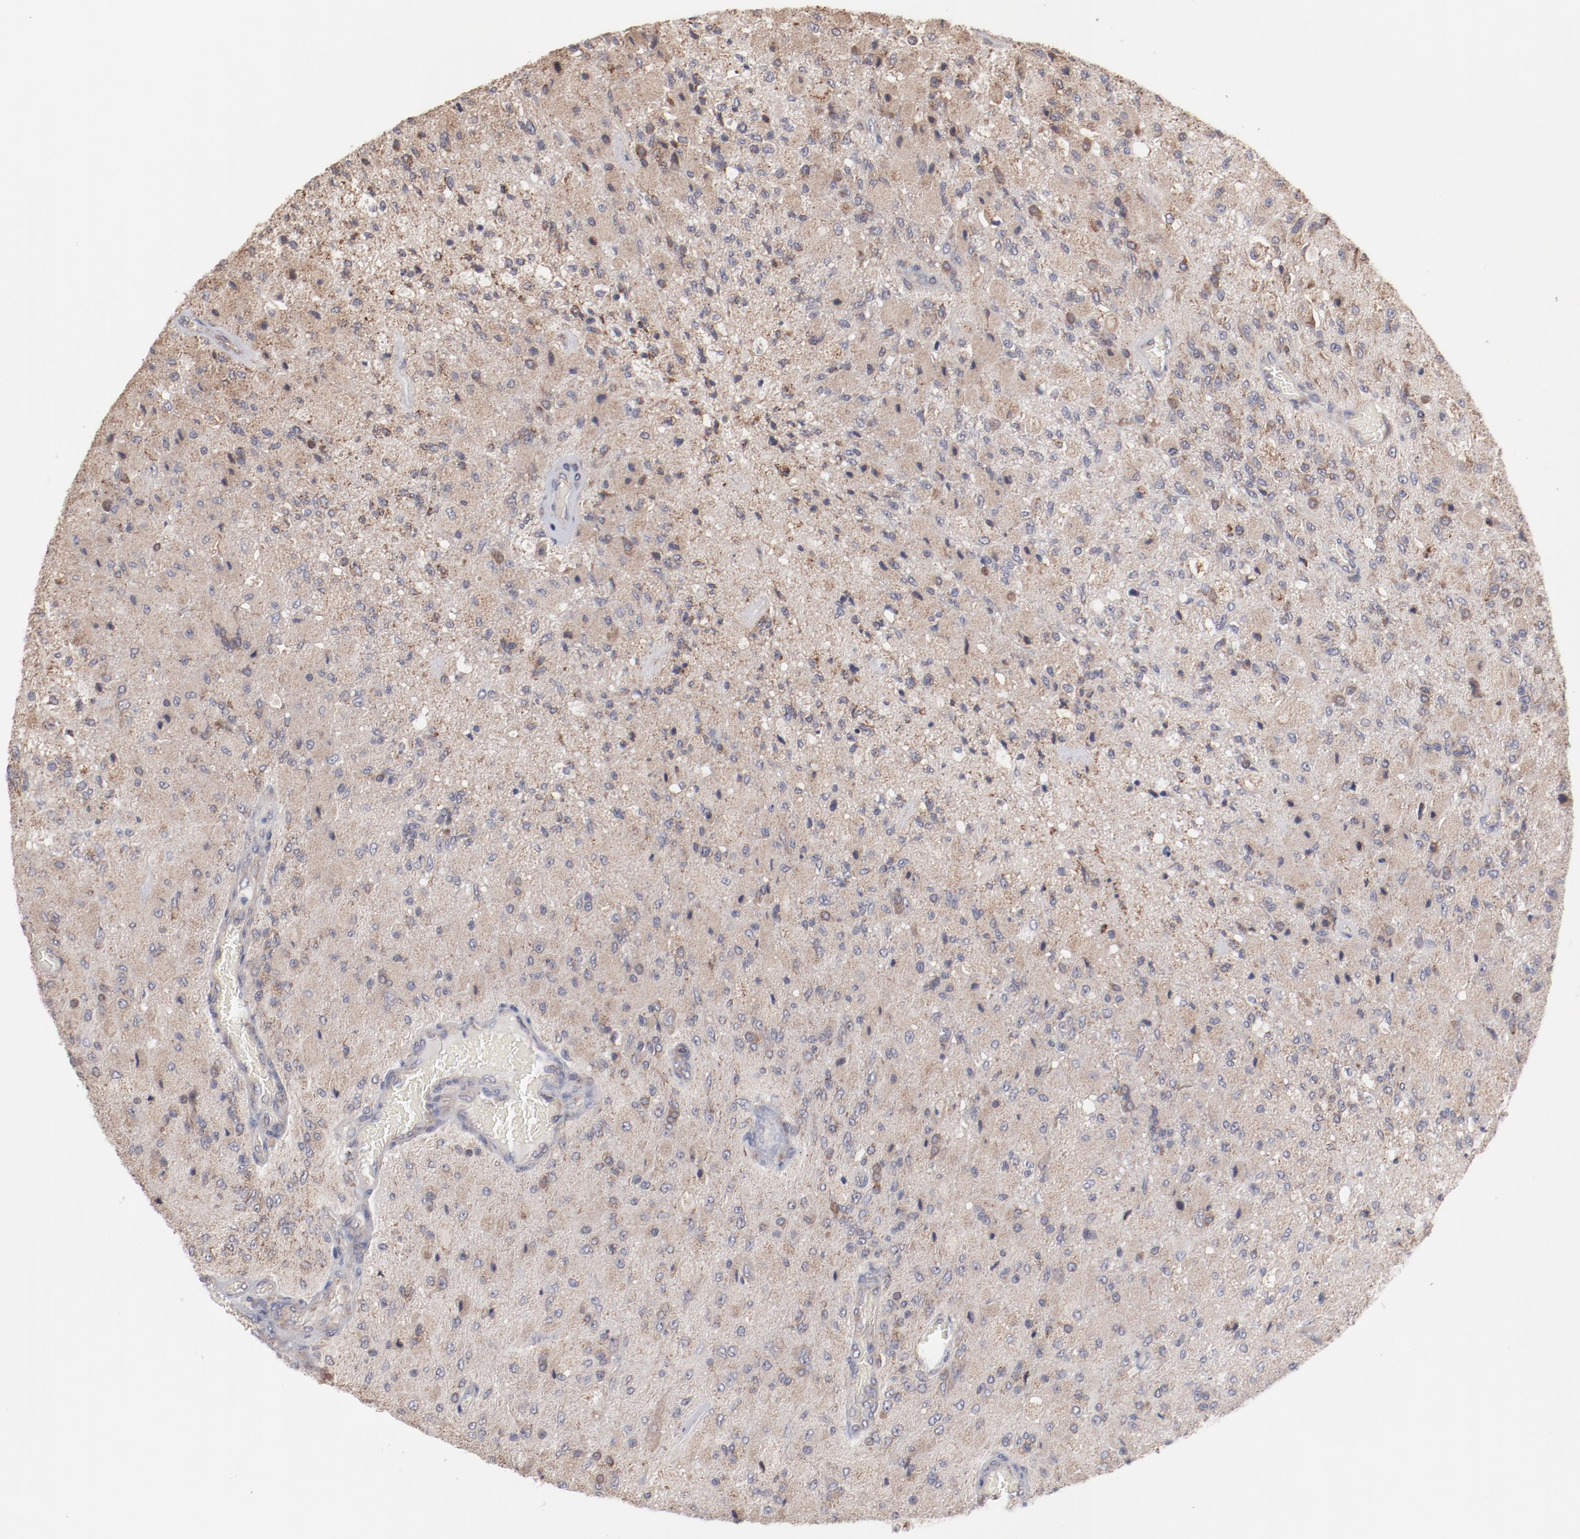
{"staining": {"intensity": "weak", "quantity": ">75%", "location": "cytoplasmic/membranous"}, "tissue": "glioma", "cell_type": "Tumor cells", "image_type": "cancer", "snomed": [{"axis": "morphology", "description": "Normal tissue, NOS"}, {"axis": "morphology", "description": "Glioma, malignant, High grade"}, {"axis": "topography", "description": "Cerebral cortex"}], "caption": "Protein expression analysis of glioma demonstrates weak cytoplasmic/membranous staining in about >75% of tumor cells.", "gene": "PPFIBP2", "patient": {"sex": "male", "age": 77}}